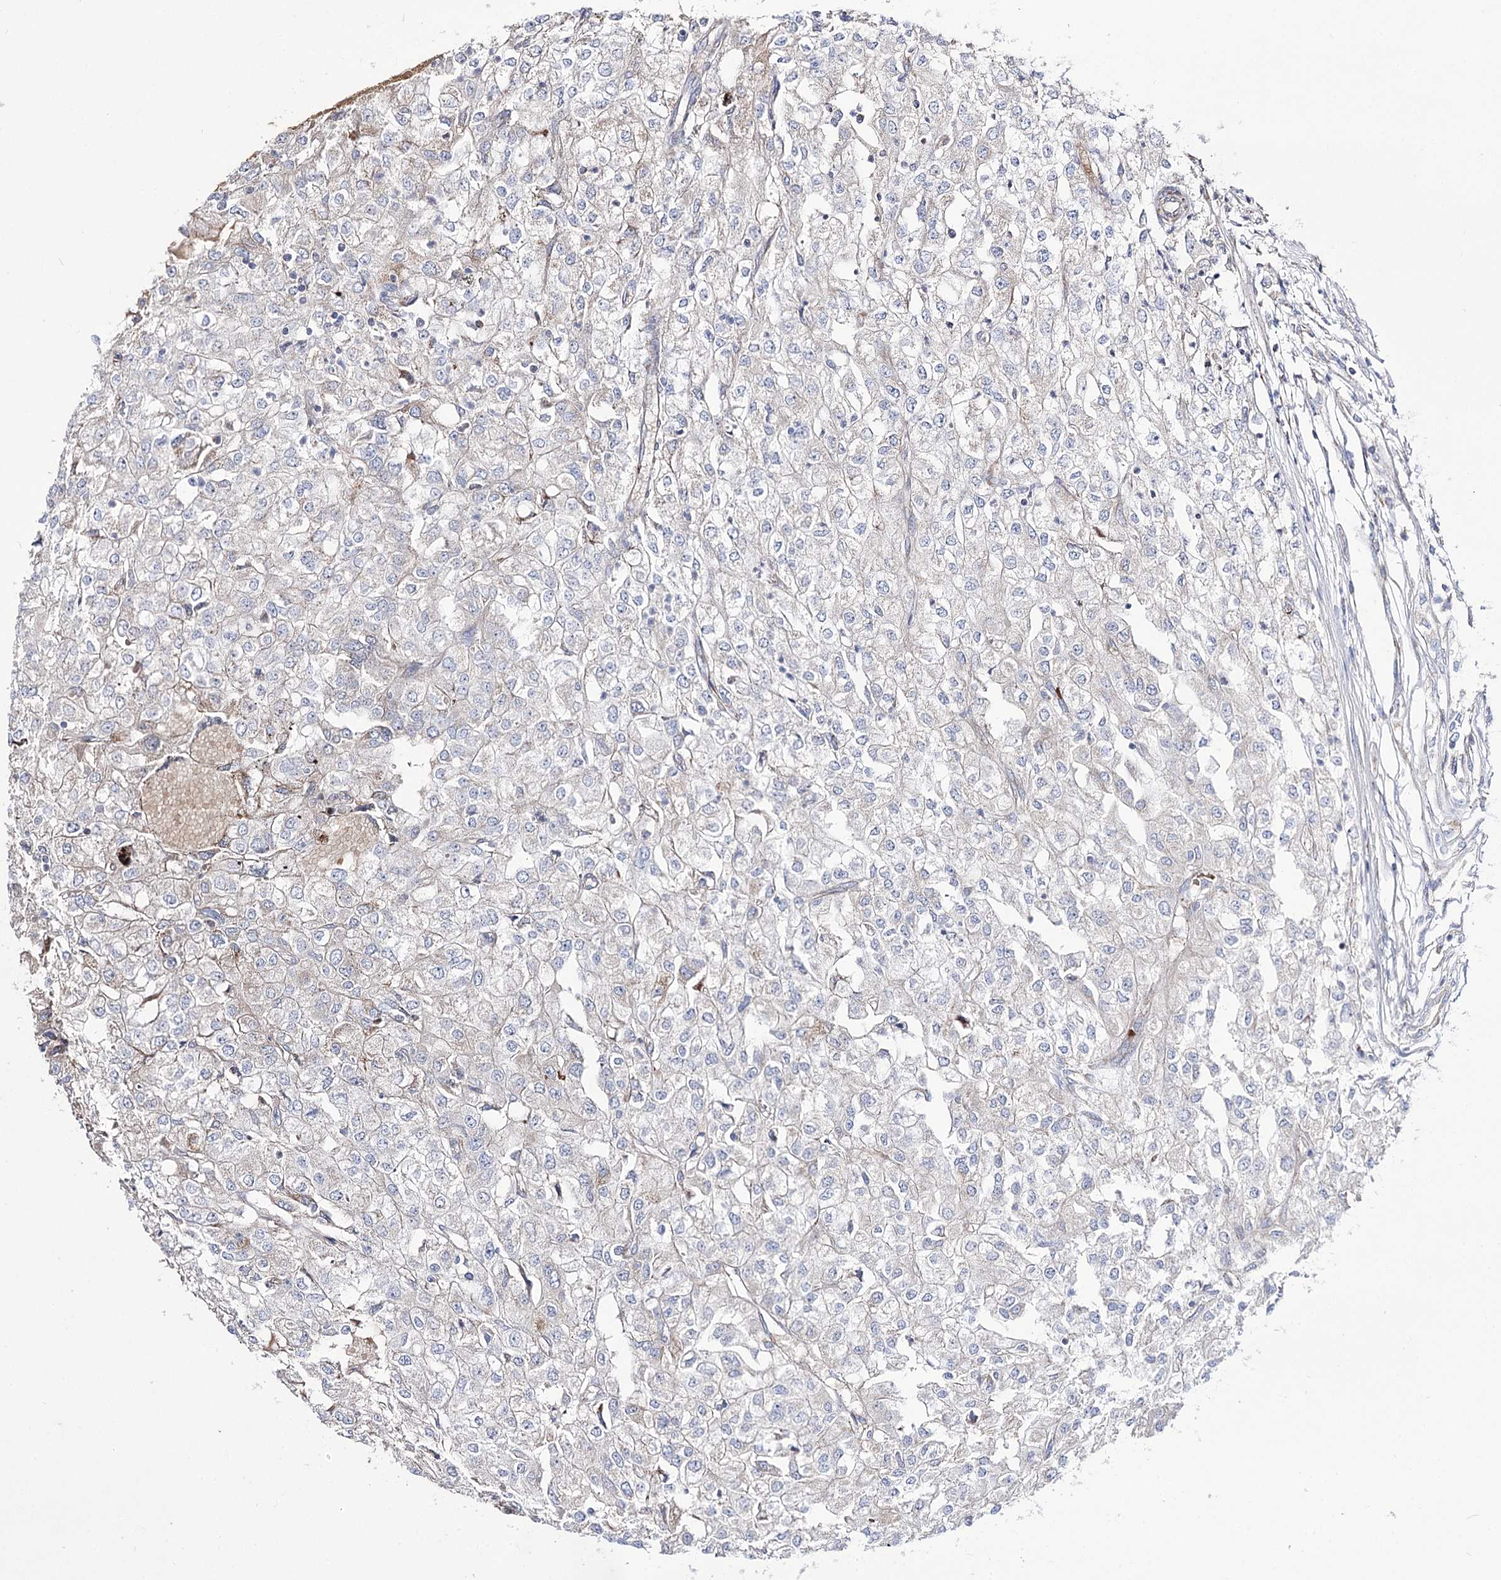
{"staining": {"intensity": "negative", "quantity": "none", "location": "none"}, "tissue": "renal cancer", "cell_type": "Tumor cells", "image_type": "cancer", "snomed": [{"axis": "morphology", "description": "Adenocarcinoma, NOS"}, {"axis": "topography", "description": "Kidney"}], "caption": "An immunohistochemistry (IHC) micrograph of renal cancer (adenocarcinoma) is shown. There is no staining in tumor cells of renal cancer (adenocarcinoma).", "gene": "OSBPL5", "patient": {"sex": "female", "age": 54}}